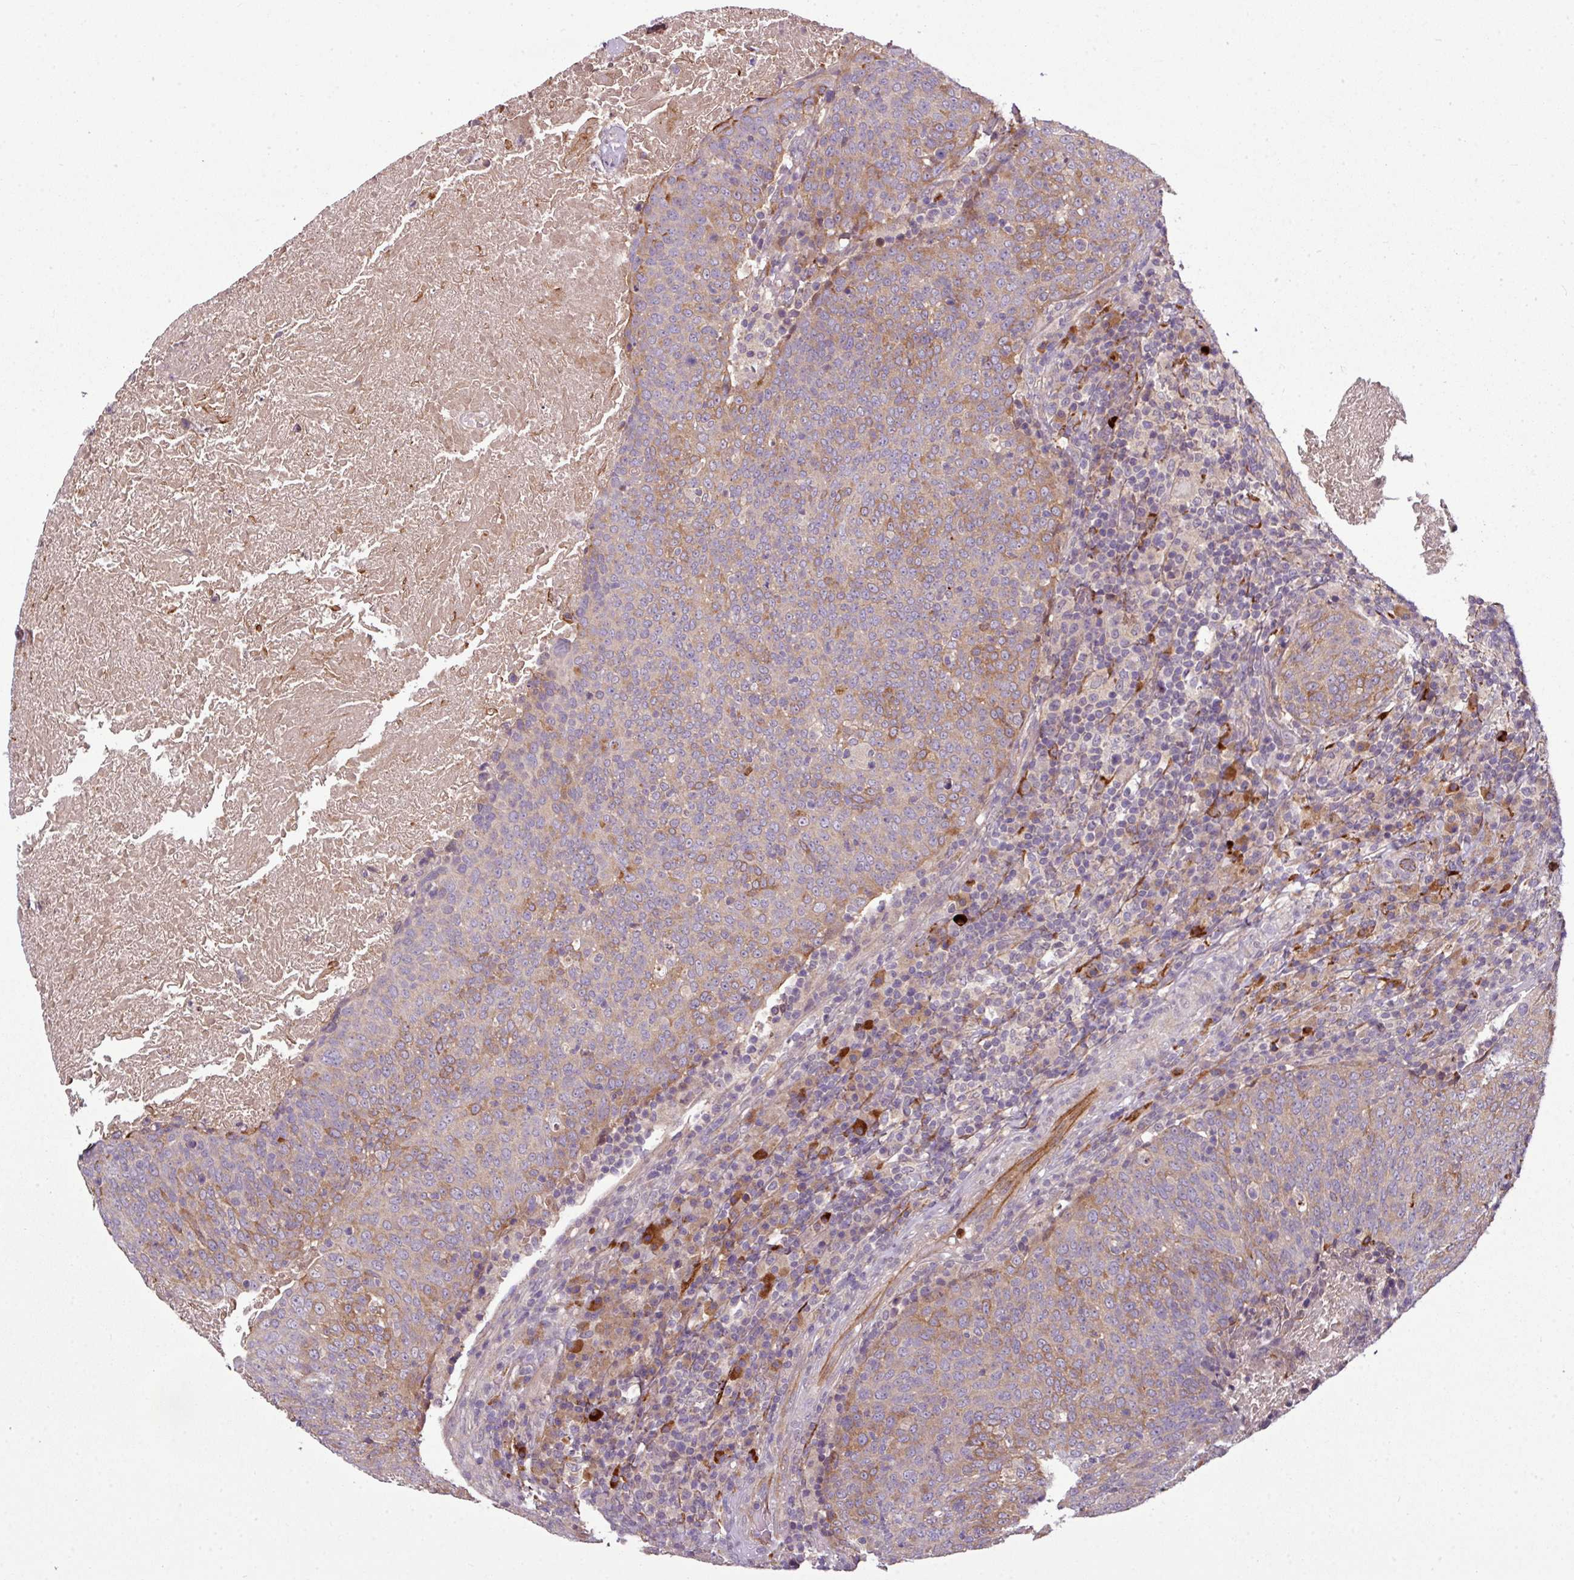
{"staining": {"intensity": "moderate", "quantity": "25%-75%", "location": "cytoplasmic/membranous"}, "tissue": "head and neck cancer", "cell_type": "Tumor cells", "image_type": "cancer", "snomed": [{"axis": "morphology", "description": "Squamous cell carcinoma, NOS"}, {"axis": "morphology", "description": "Squamous cell carcinoma, metastatic, NOS"}, {"axis": "topography", "description": "Lymph node"}, {"axis": "topography", "description": "Head-Neck"}], "caption": "IHC (DAB) staining of human head and neck squamous cell carcinoma demonstrates moderate cytoplasmic/membranous protein expression in about 25%-75% of tumor cells.", "gene": "PAPLN", "patient": {"sex": "male", "age": 62}}